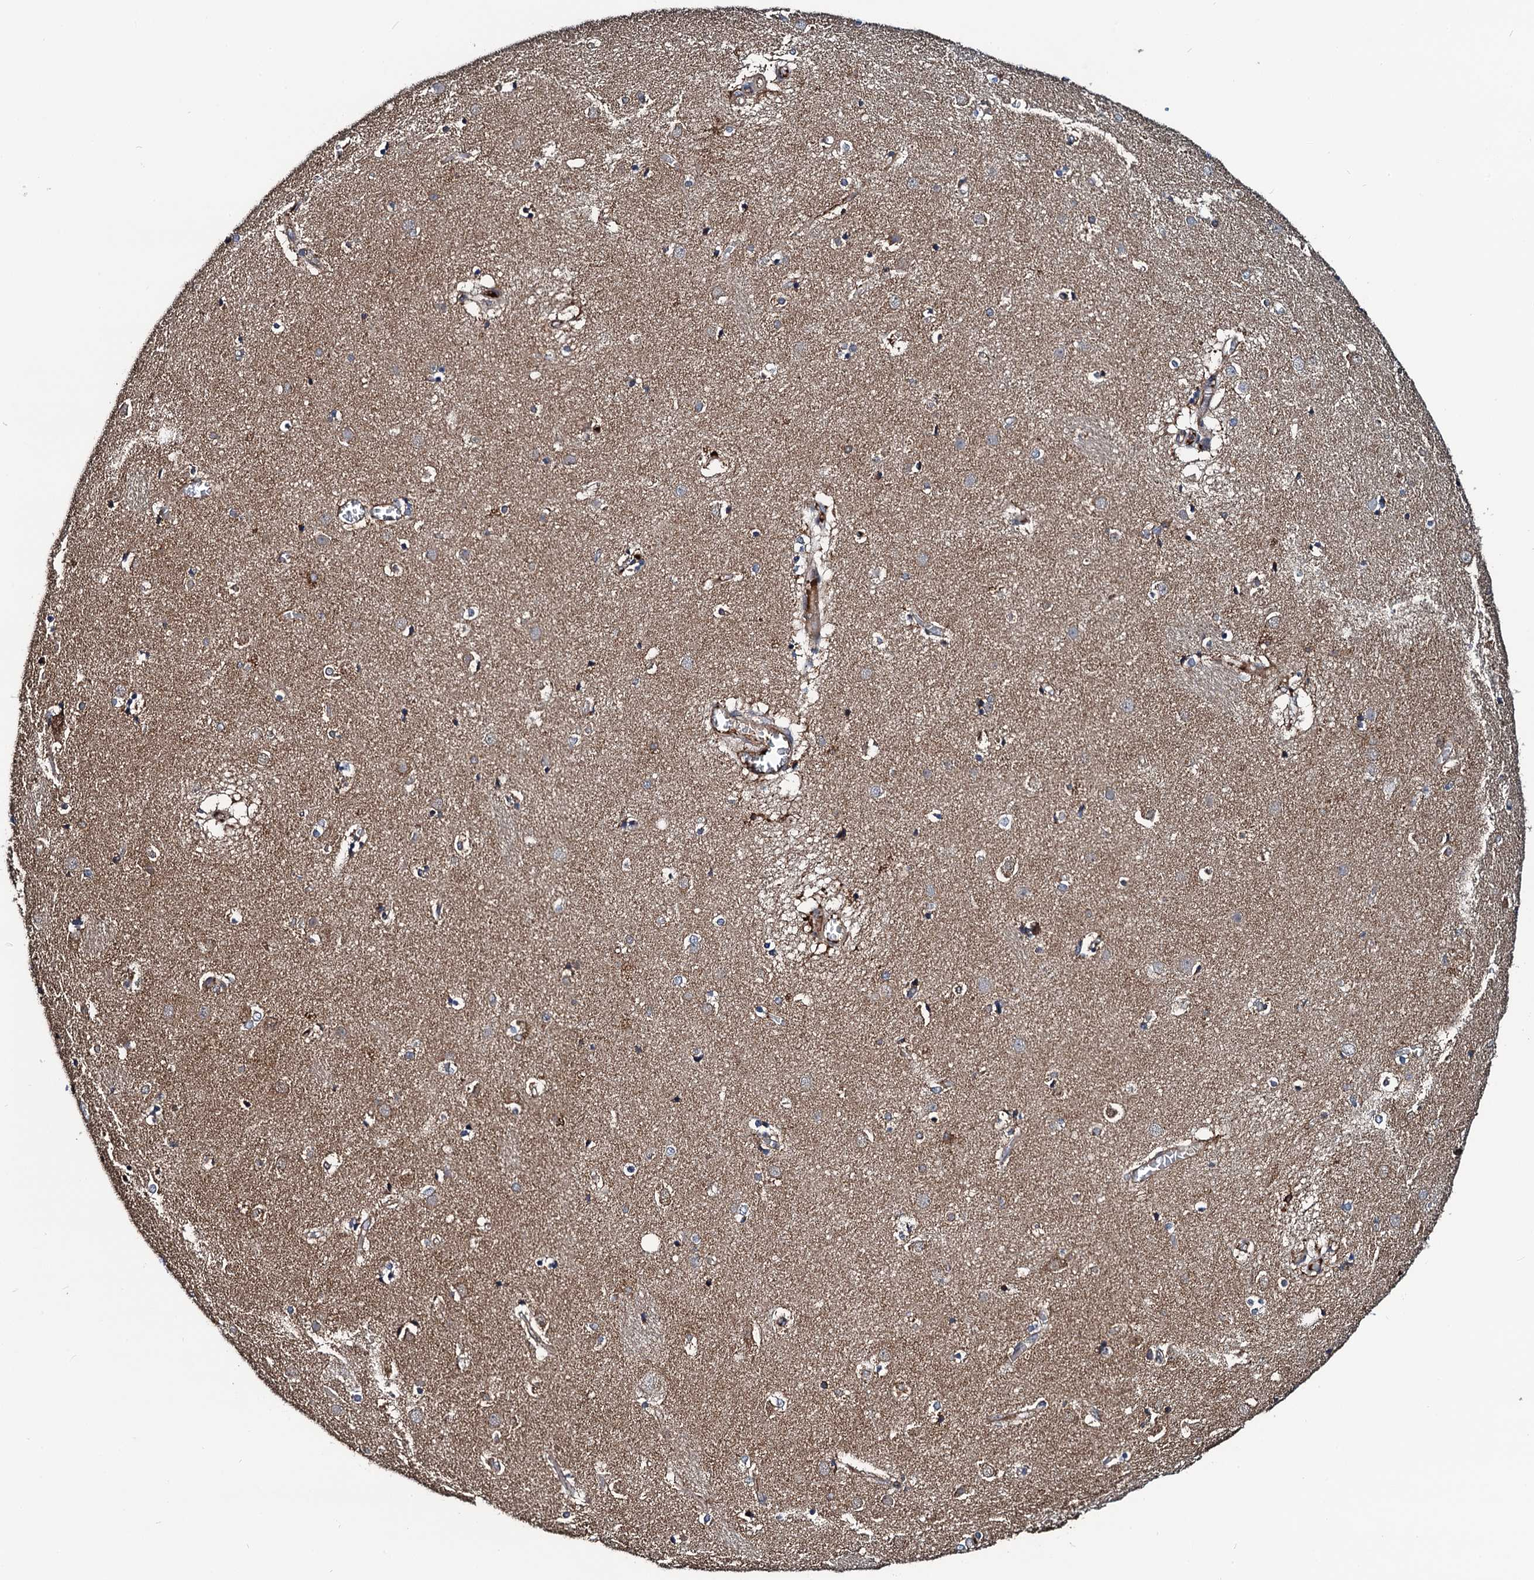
{"staining": {"intensity": "moderate", "quantity": "<25%", "location": "cytoplasmic/membranous"}, "tissue": "caudate", "cell_type": "Glial cells", "image_type": "normal", "snomed": [{"axis": "morphology", "description": "Normal tissue, NOS"}, {"axis": "topography", "description": "Lateral ventricle wall"}], "caption": "Immunohistochemistry photomicrograph of unremarkable caudate: human caudate stained using immunohistochemistry (IHC) demonstrates low levels of moderate protein expression localized specifically in the cytoplasmic/membranous of glial cells, appearing as a cytoplasmic/membranous brown color.", "gene": "NEK1", "patient": {"sex": "male", "age": 70}}